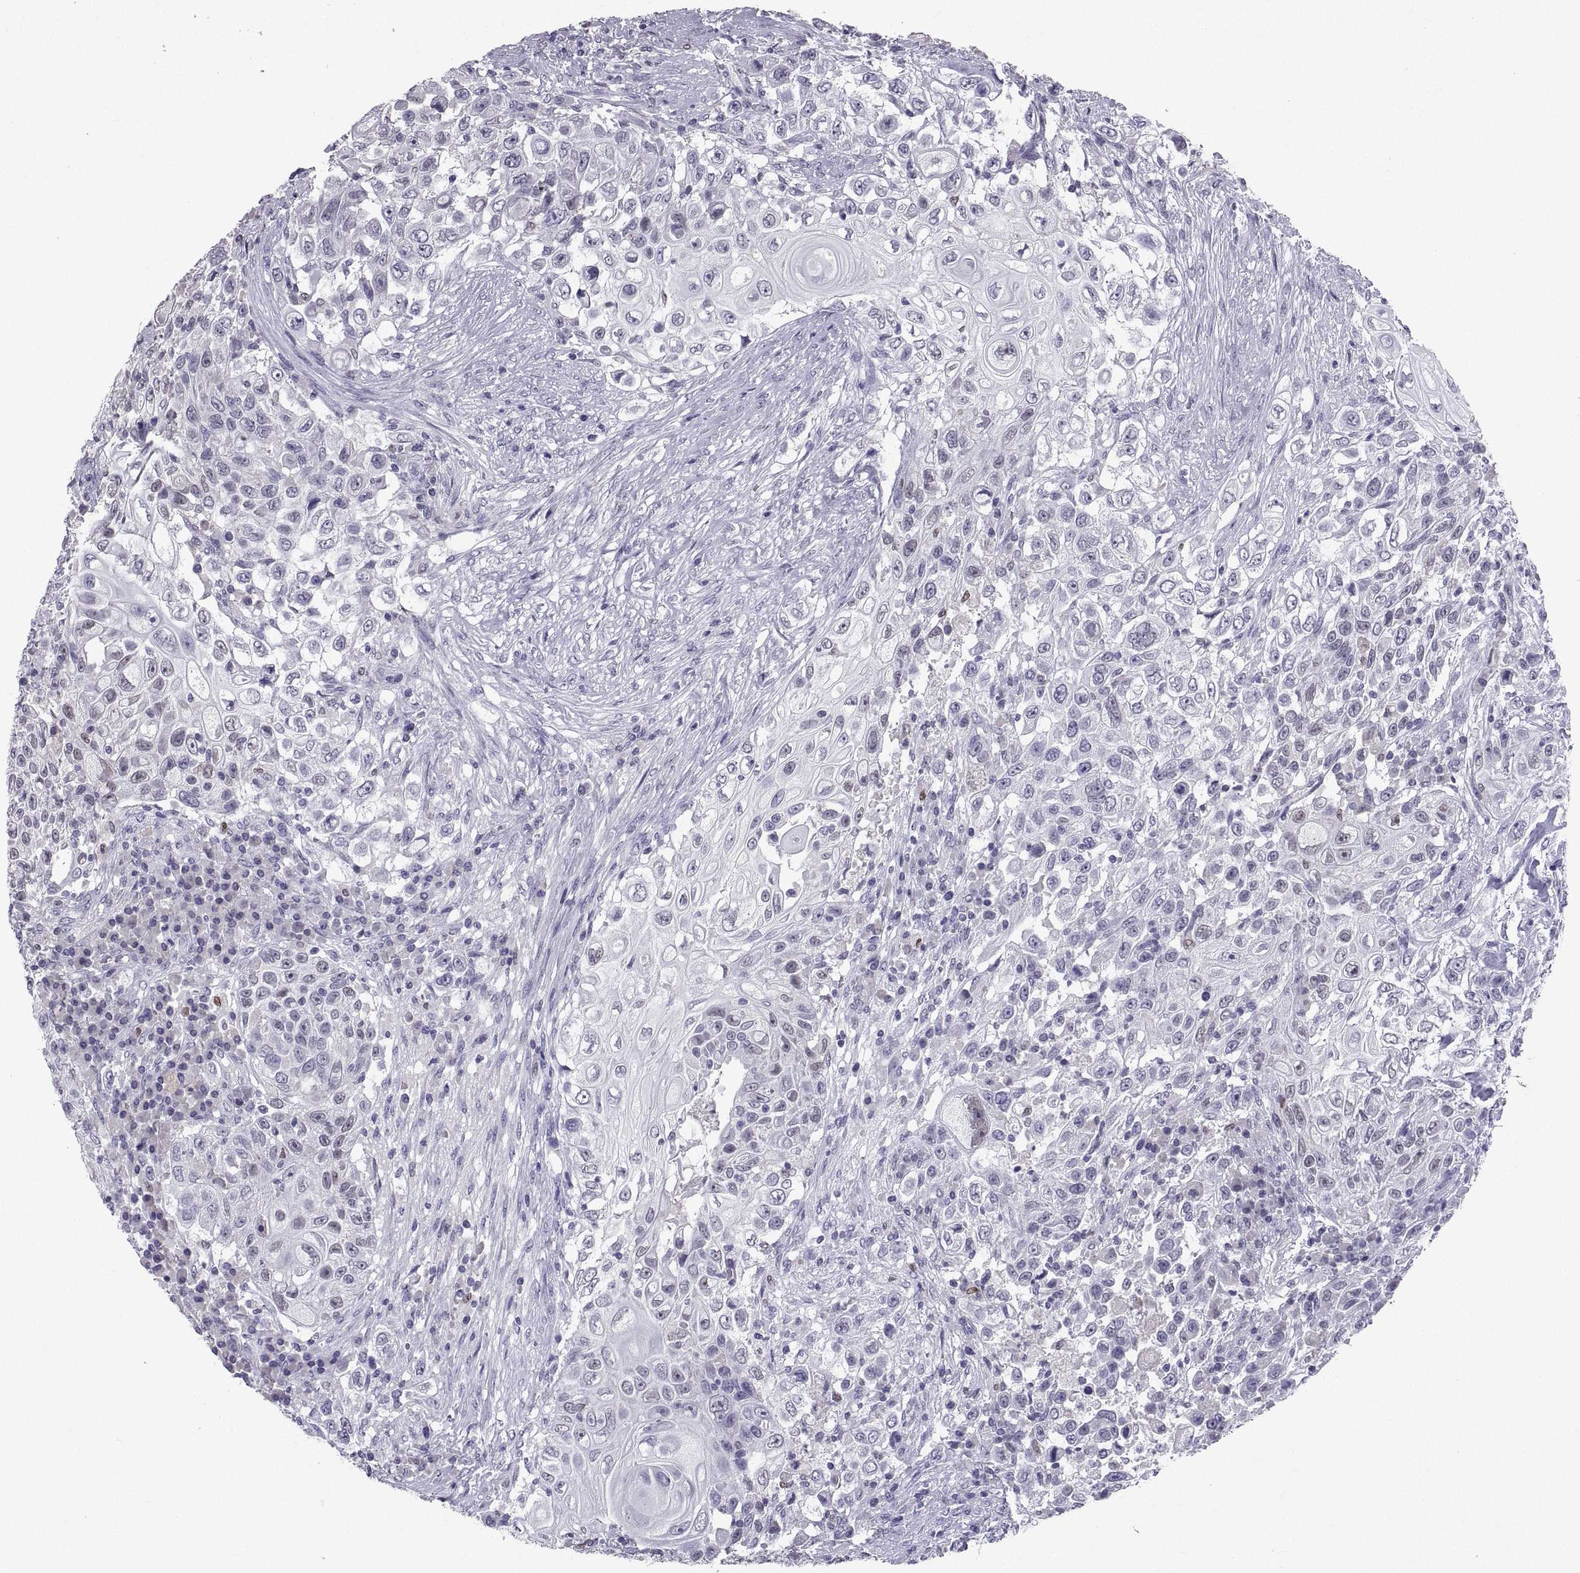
{"staining": {"intensity": "negative", "quantity": "none", "location": "none"}, "tissue": "urothelial cancer", "cell_type": "Tumor cells", "image_type": "cancer", "snomed": [{"axis": "morphology", "description": "Urothelial carcinoma, High grade"}, {"axis": "topography", "description": "Urinary bladder"}], "caption": "A histopathology image of urothelial carcinoma (high-grade) stained for a protein shows no brown staining in tumor cells.", "gene": "SOX21", "patient": {"sex": "female", "age": 56}}